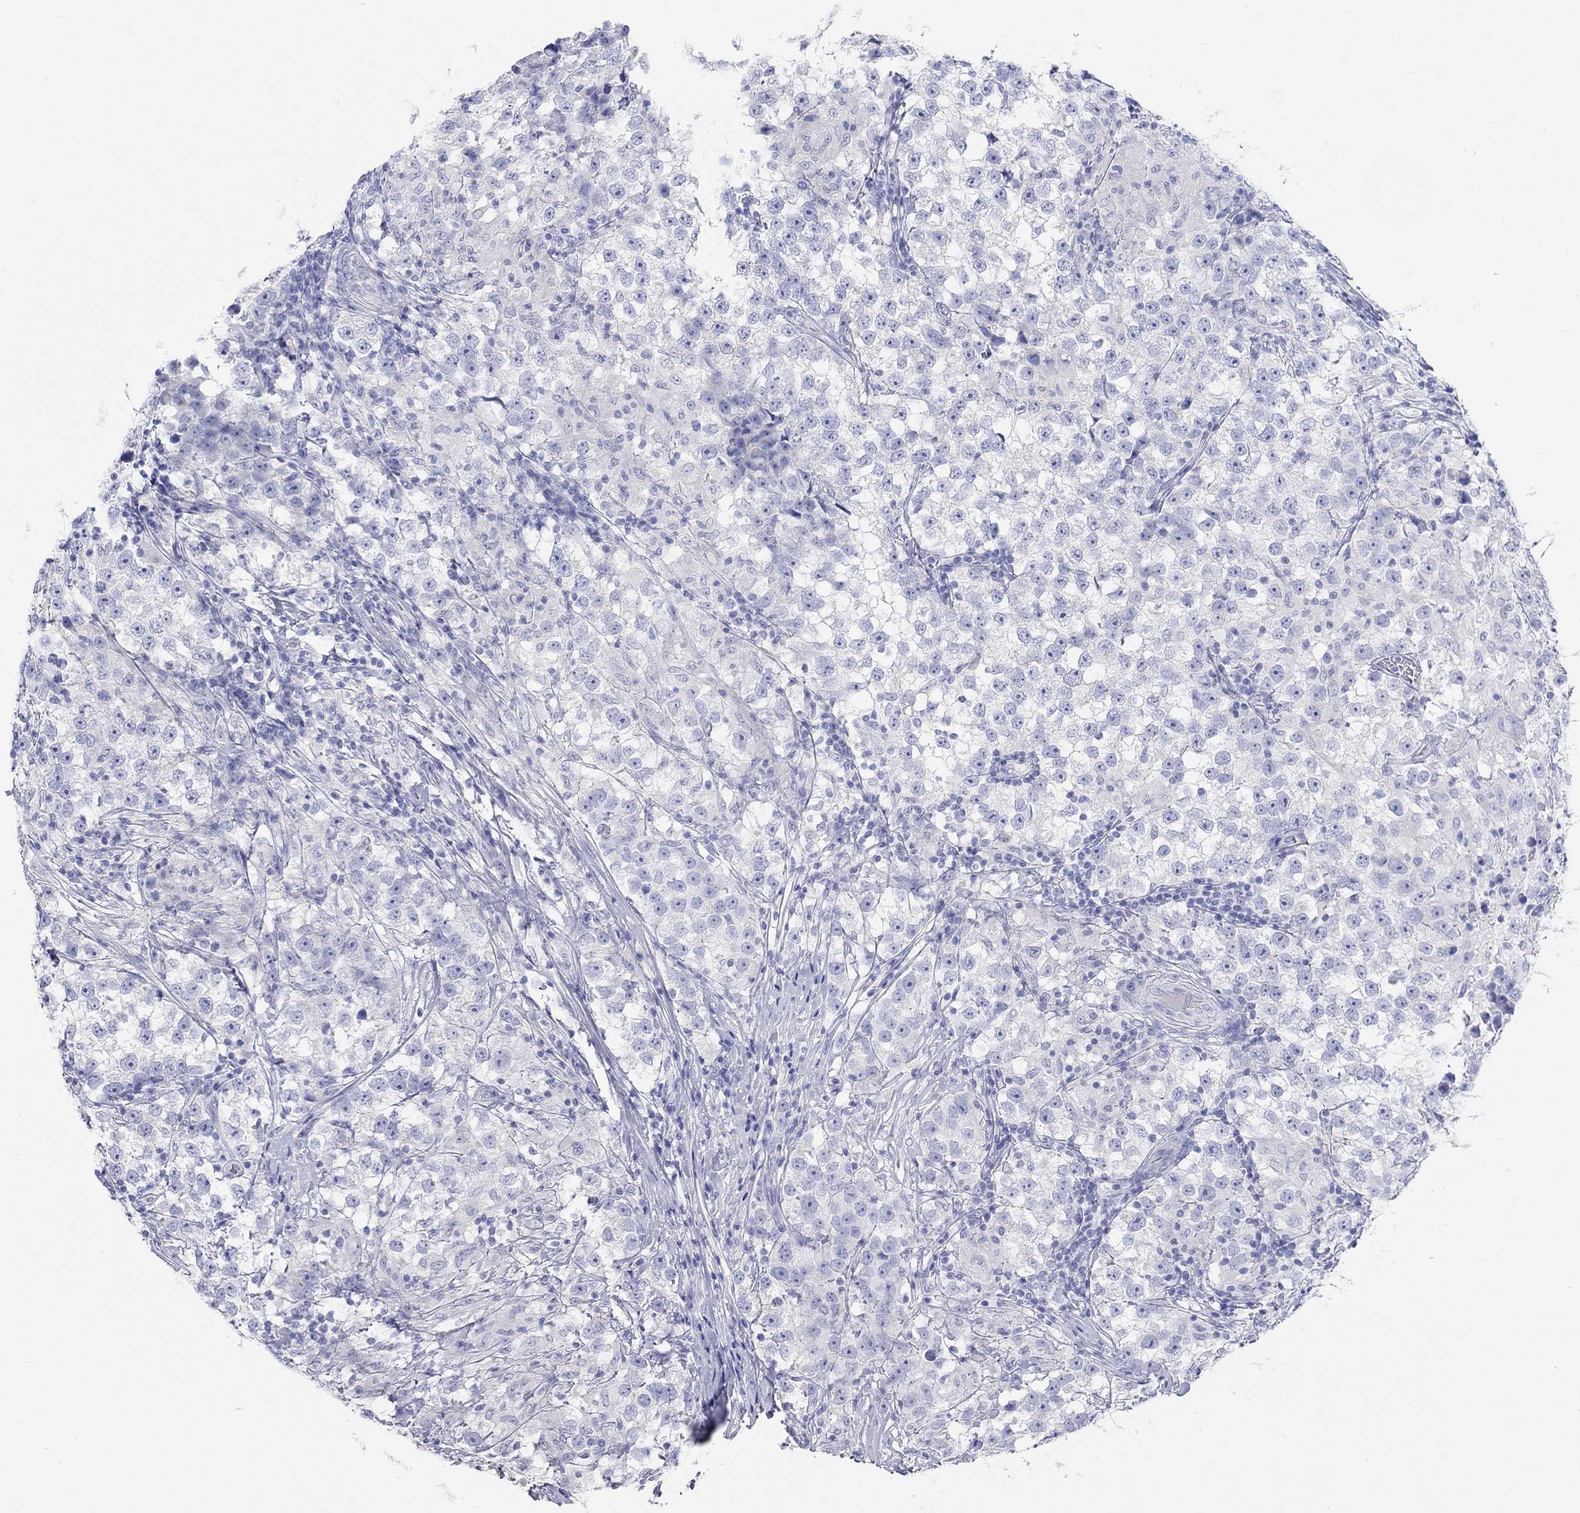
{"staining": {"intensity": "negative", "quantity": "none", "location": "none"}, "tissue": "testis cancer", "cell_type": "Tumor cells", "image_type": "cancer", "snomed": [{"axis": "morphology", "description": "Seminoma, NOS"}, {"axis": "topography", "description": "Testis"}], "caption": "Tumor cells show no significant protein positivity in testis seminoma.", "gene": "SPATA9", "patient": {"sex": "male", "age": 46}}